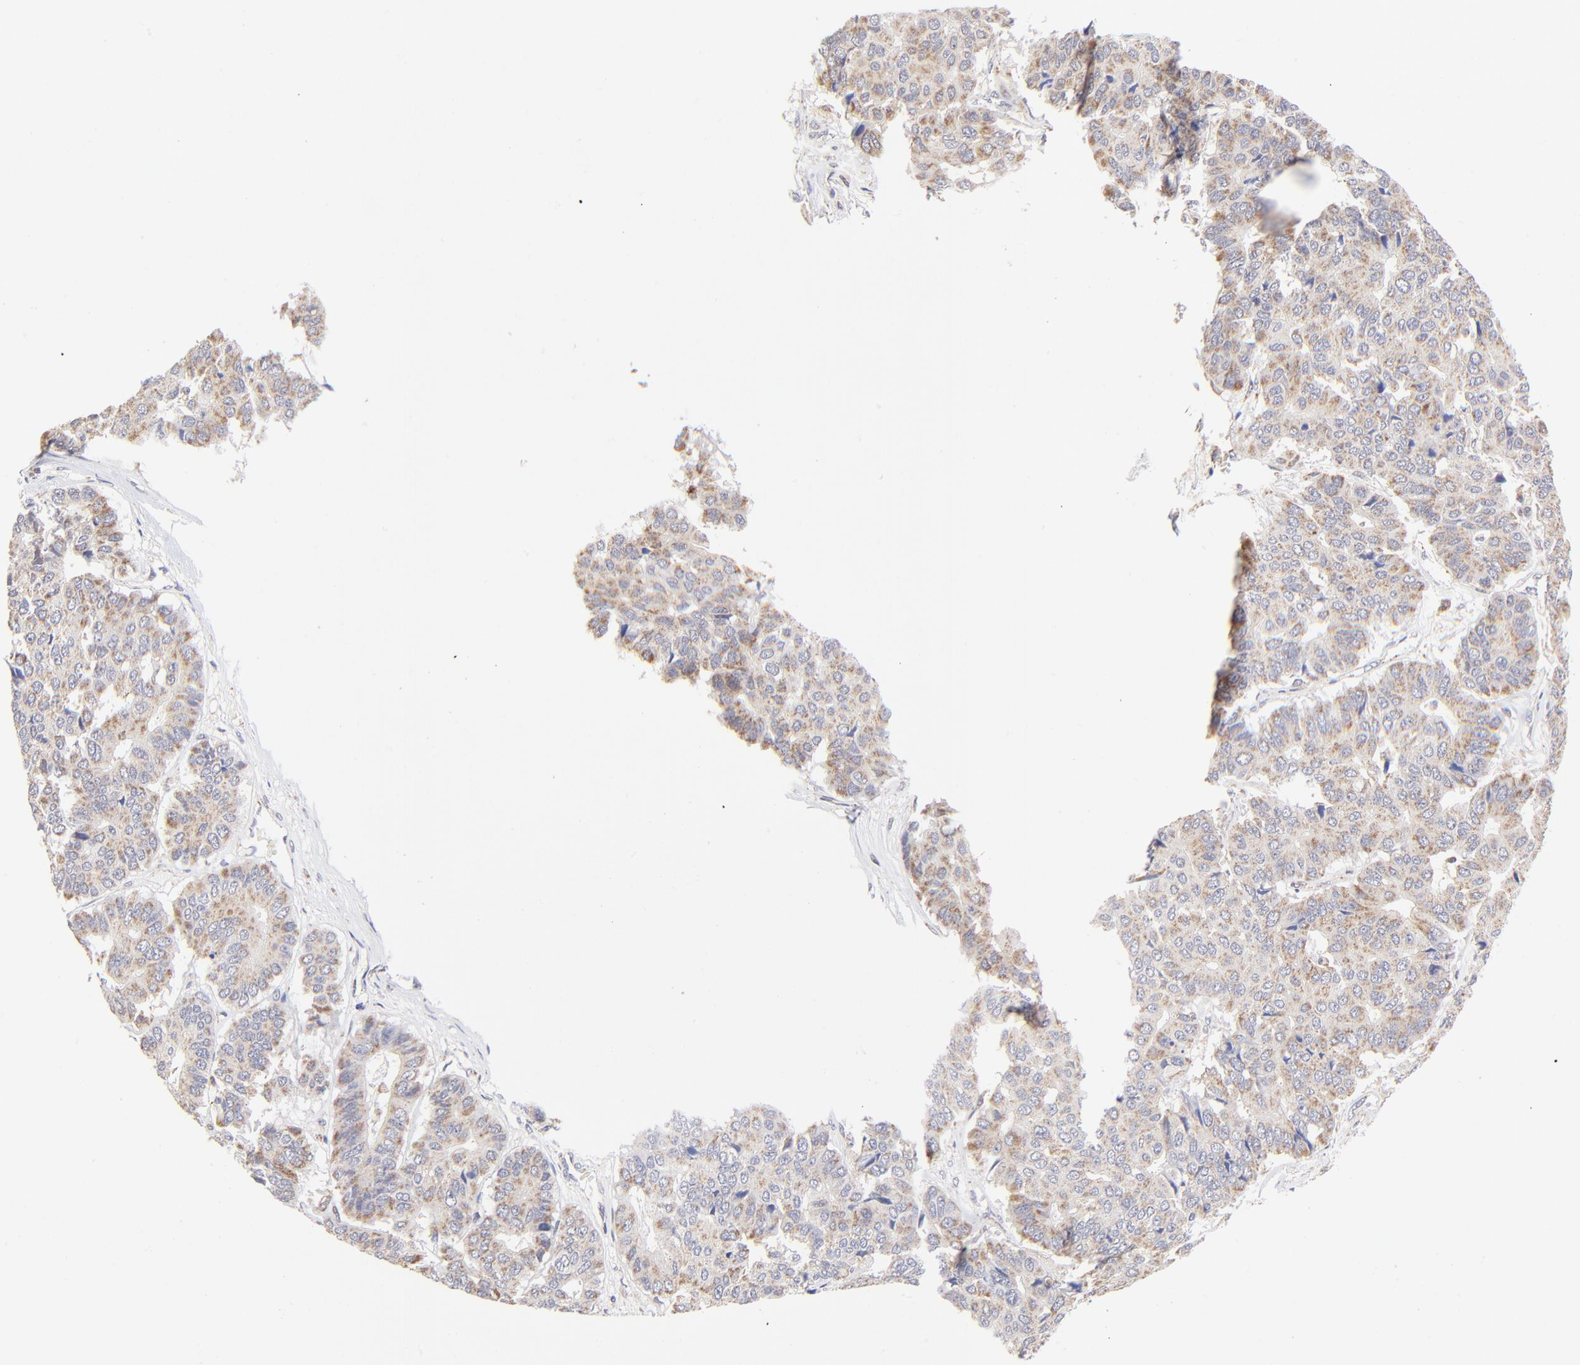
{"staining": {"intensity": "moderate", "quantity": ">75%", "location": "cytoplasmic/membranous"}, "tissue": "pancreatic cancer", "cell_type": "Tumor cells", "image_type": "cancer", "snomed": [{"axis": "morphology", "description": "Adenocarcinoma, NOS"}, {"axis": "topography", "description": "Pancreas"}], "caption": "Moderate cytoplasmic/membranous protein staining is appreciated in approximately >75% of tumor cells in adenocarcinoma (pancreatic).", "gene": "FBXL12", "patient": {"sex": "male", "age": 50}}